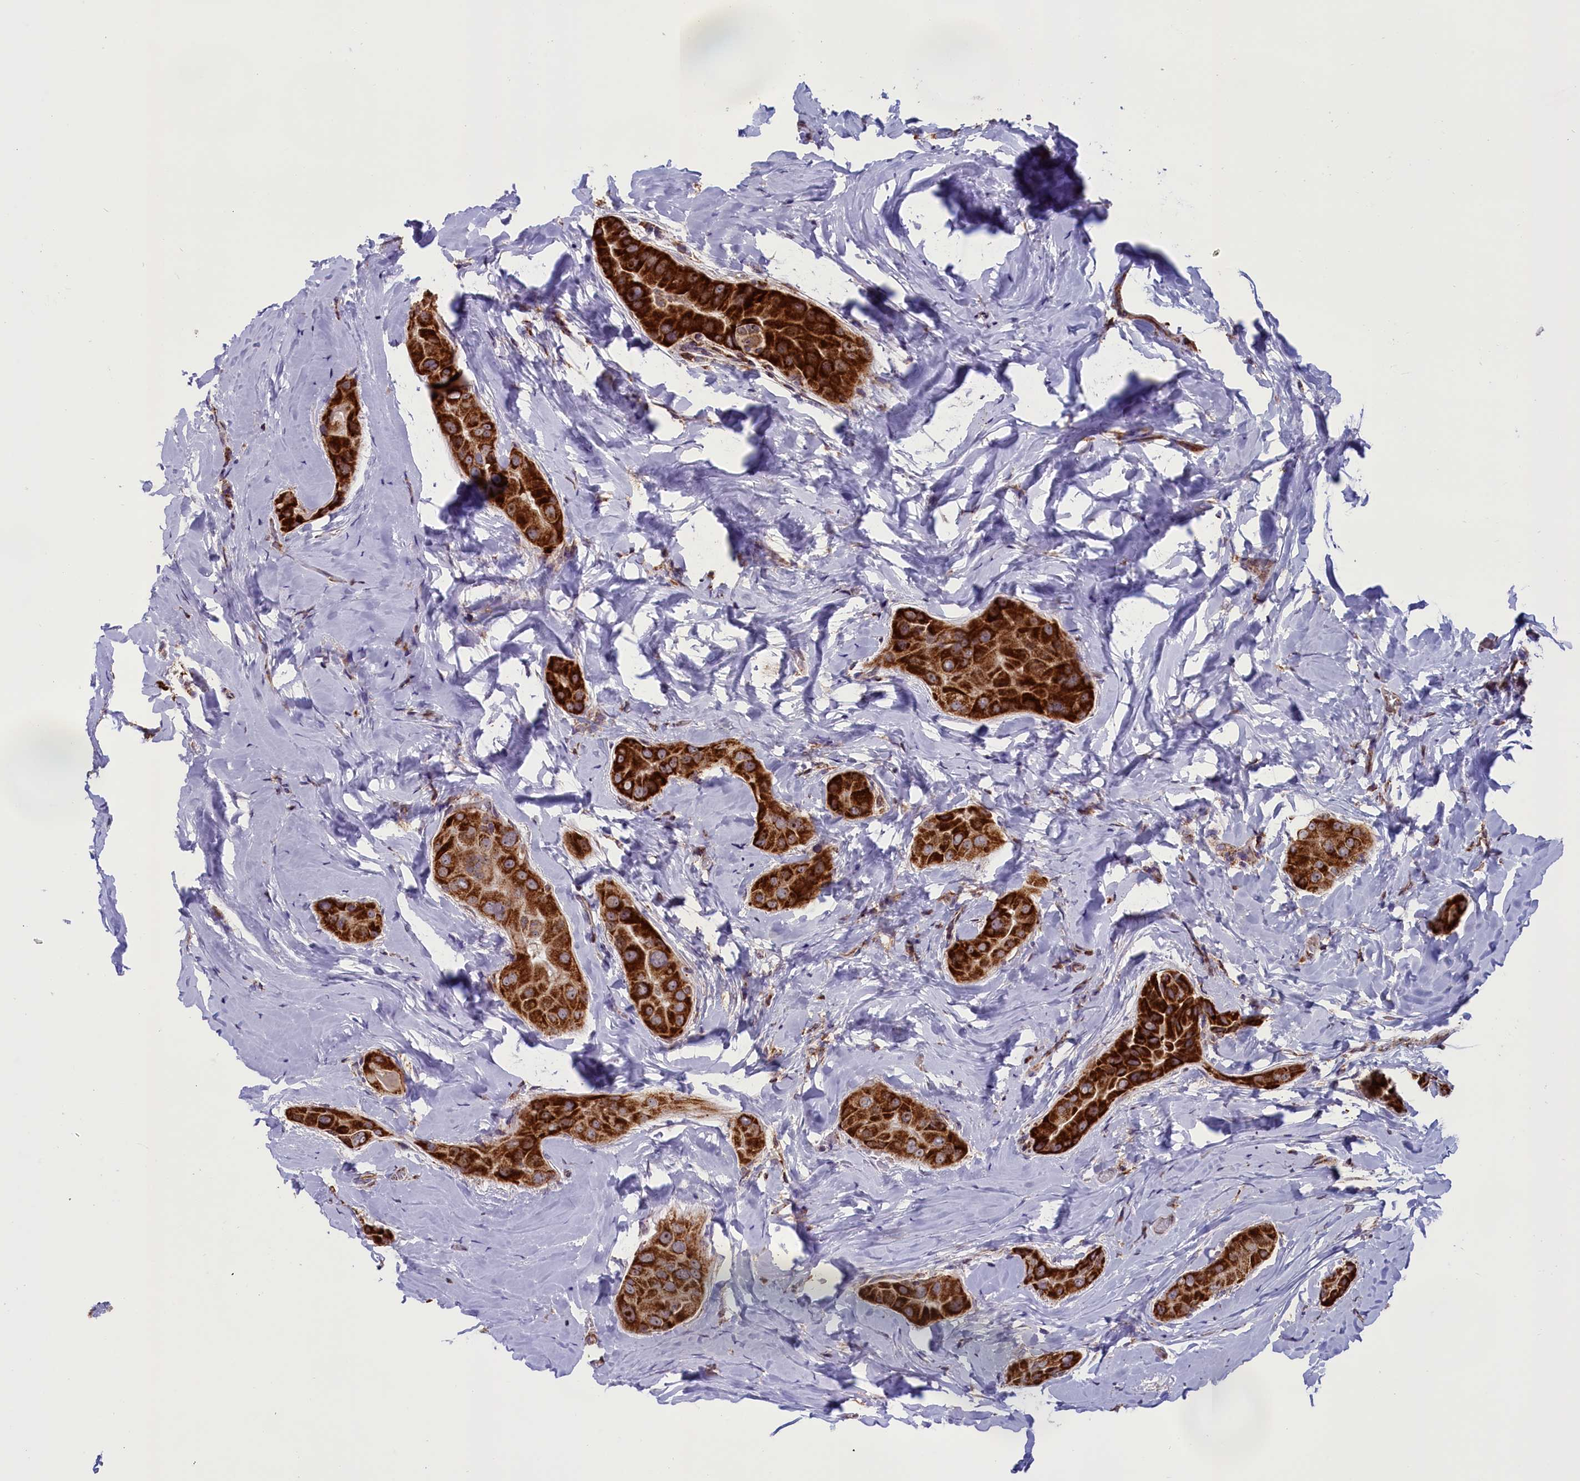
{"staining": {"intensity": "strong", "quantity": ">75%", "location": "cytoplasmic/membranous"}, "tissue": "thyroid cancer", "cell_type": "Tumor cells", "image_type": "cancer", "snomed": [{"axis": "morphology", "description": "Papillary adenocarcinoma, NOS"}, {"axis": "topography", "description": "Thyroid gland"}], "caption": "Immunohistochemical staining of human thyroid papillary adenocarcinoma displays strong cytoplasmic/membranous protein staining in about >75% of tumor cells. (Stains: DAB in brown, nuclei in blue, Microscopy: brightfield microscopy at high magnification).", "gene": "GLRX5", "patient": {"sex": "male", "age": 33}}